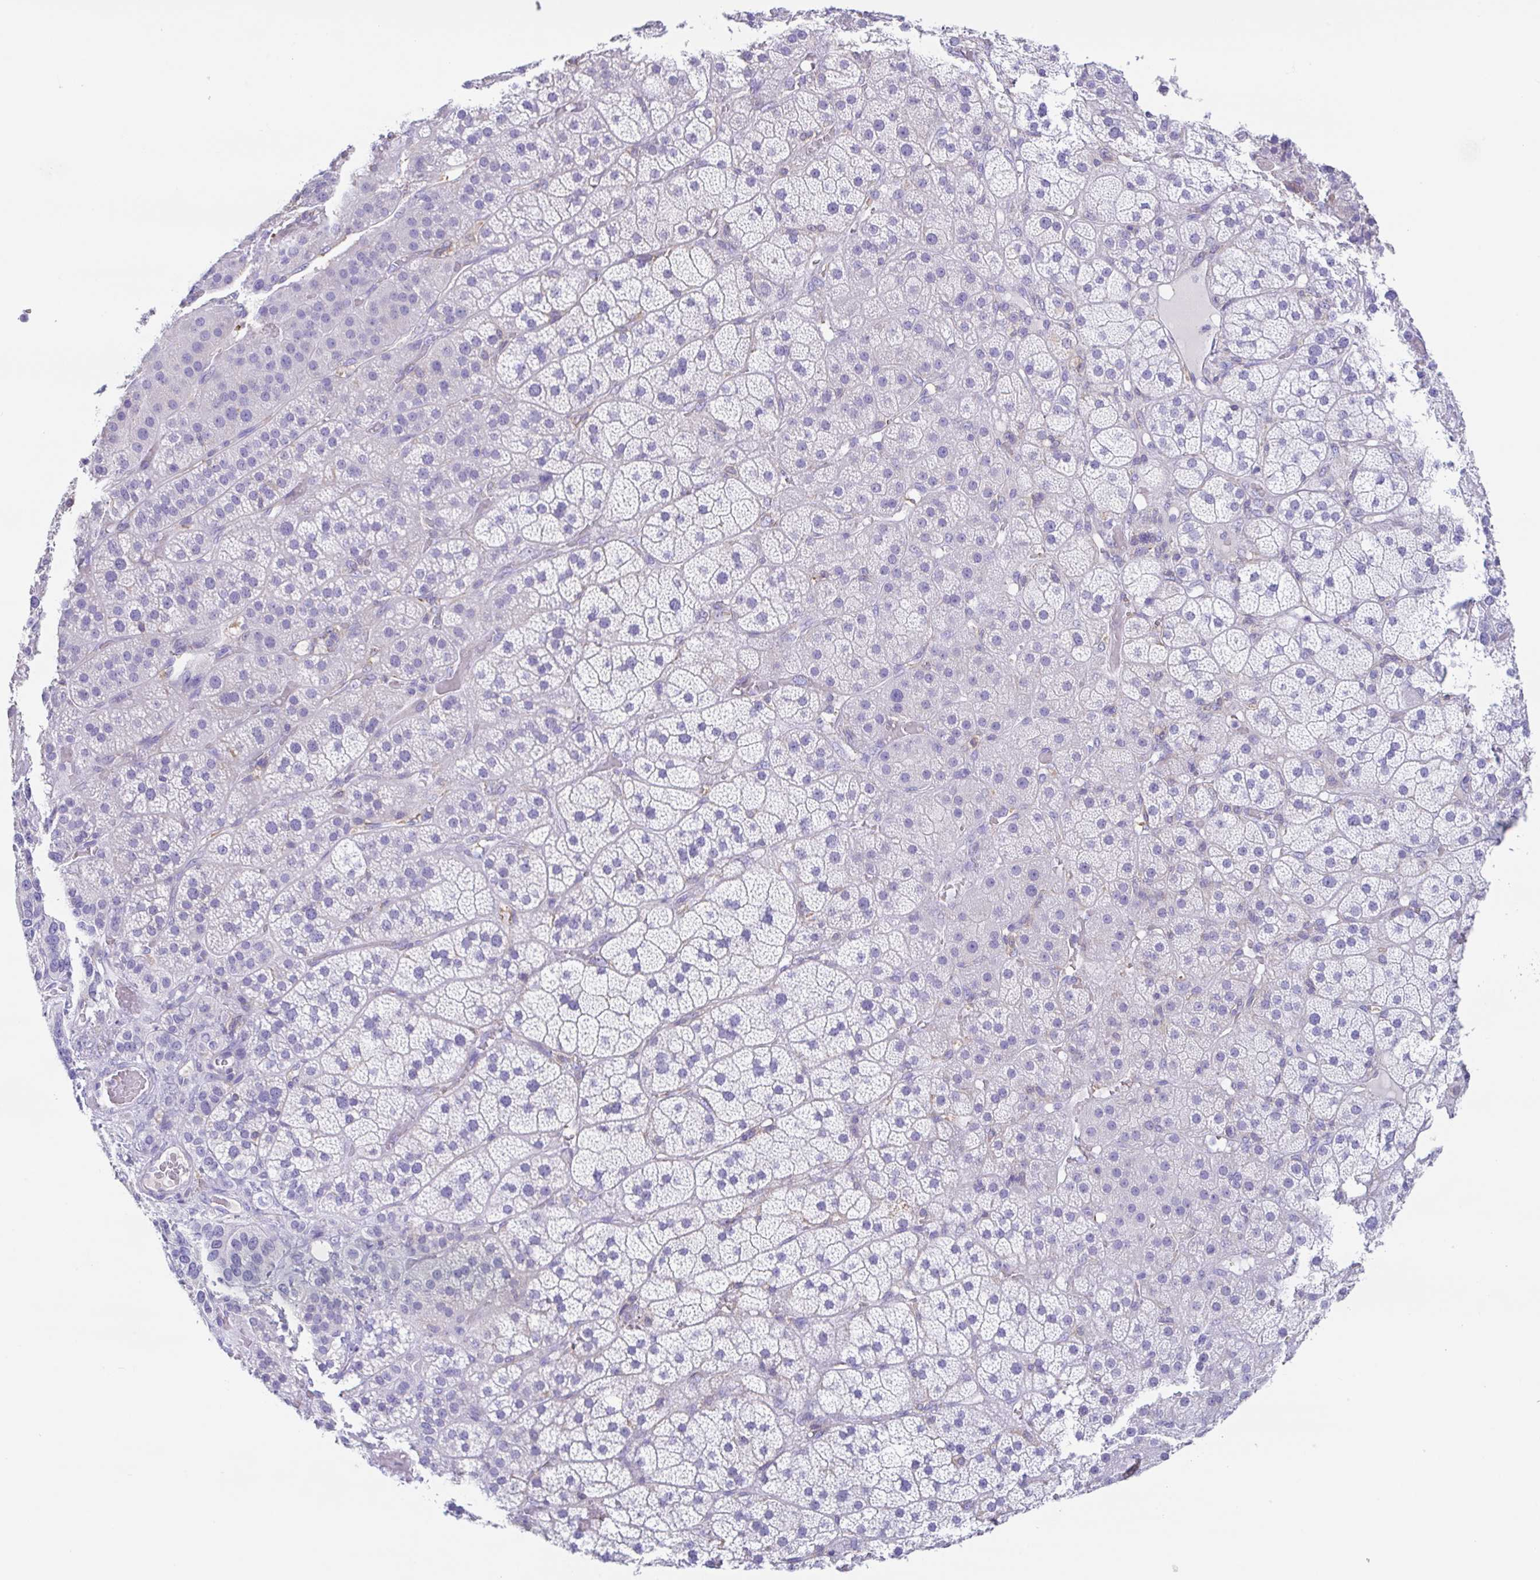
{"staining": {"intensity": "negative", "quantity": "none", "location": "none"}, "tissue": "adrenal gland", "cell_type": "Glandular cells", "image_type": "normal", "snomed": [{"axis": "morphology", "description": "Normal tissue, NOS"}, {"axis": "topography", "description": "Adrenal gland"}], "caption": "Glandular cells show no significant positivity in unremarkable adrenal gland. (Stains: DAB (3,3'-diaminobenzidine) immunohistochemistry (IHC) with hematoxylin counter stain, Microscopy: brightfield microscopy at high magnification).", "gene": "ARPP21", "patient": {"sex": "male", "age": 57}}